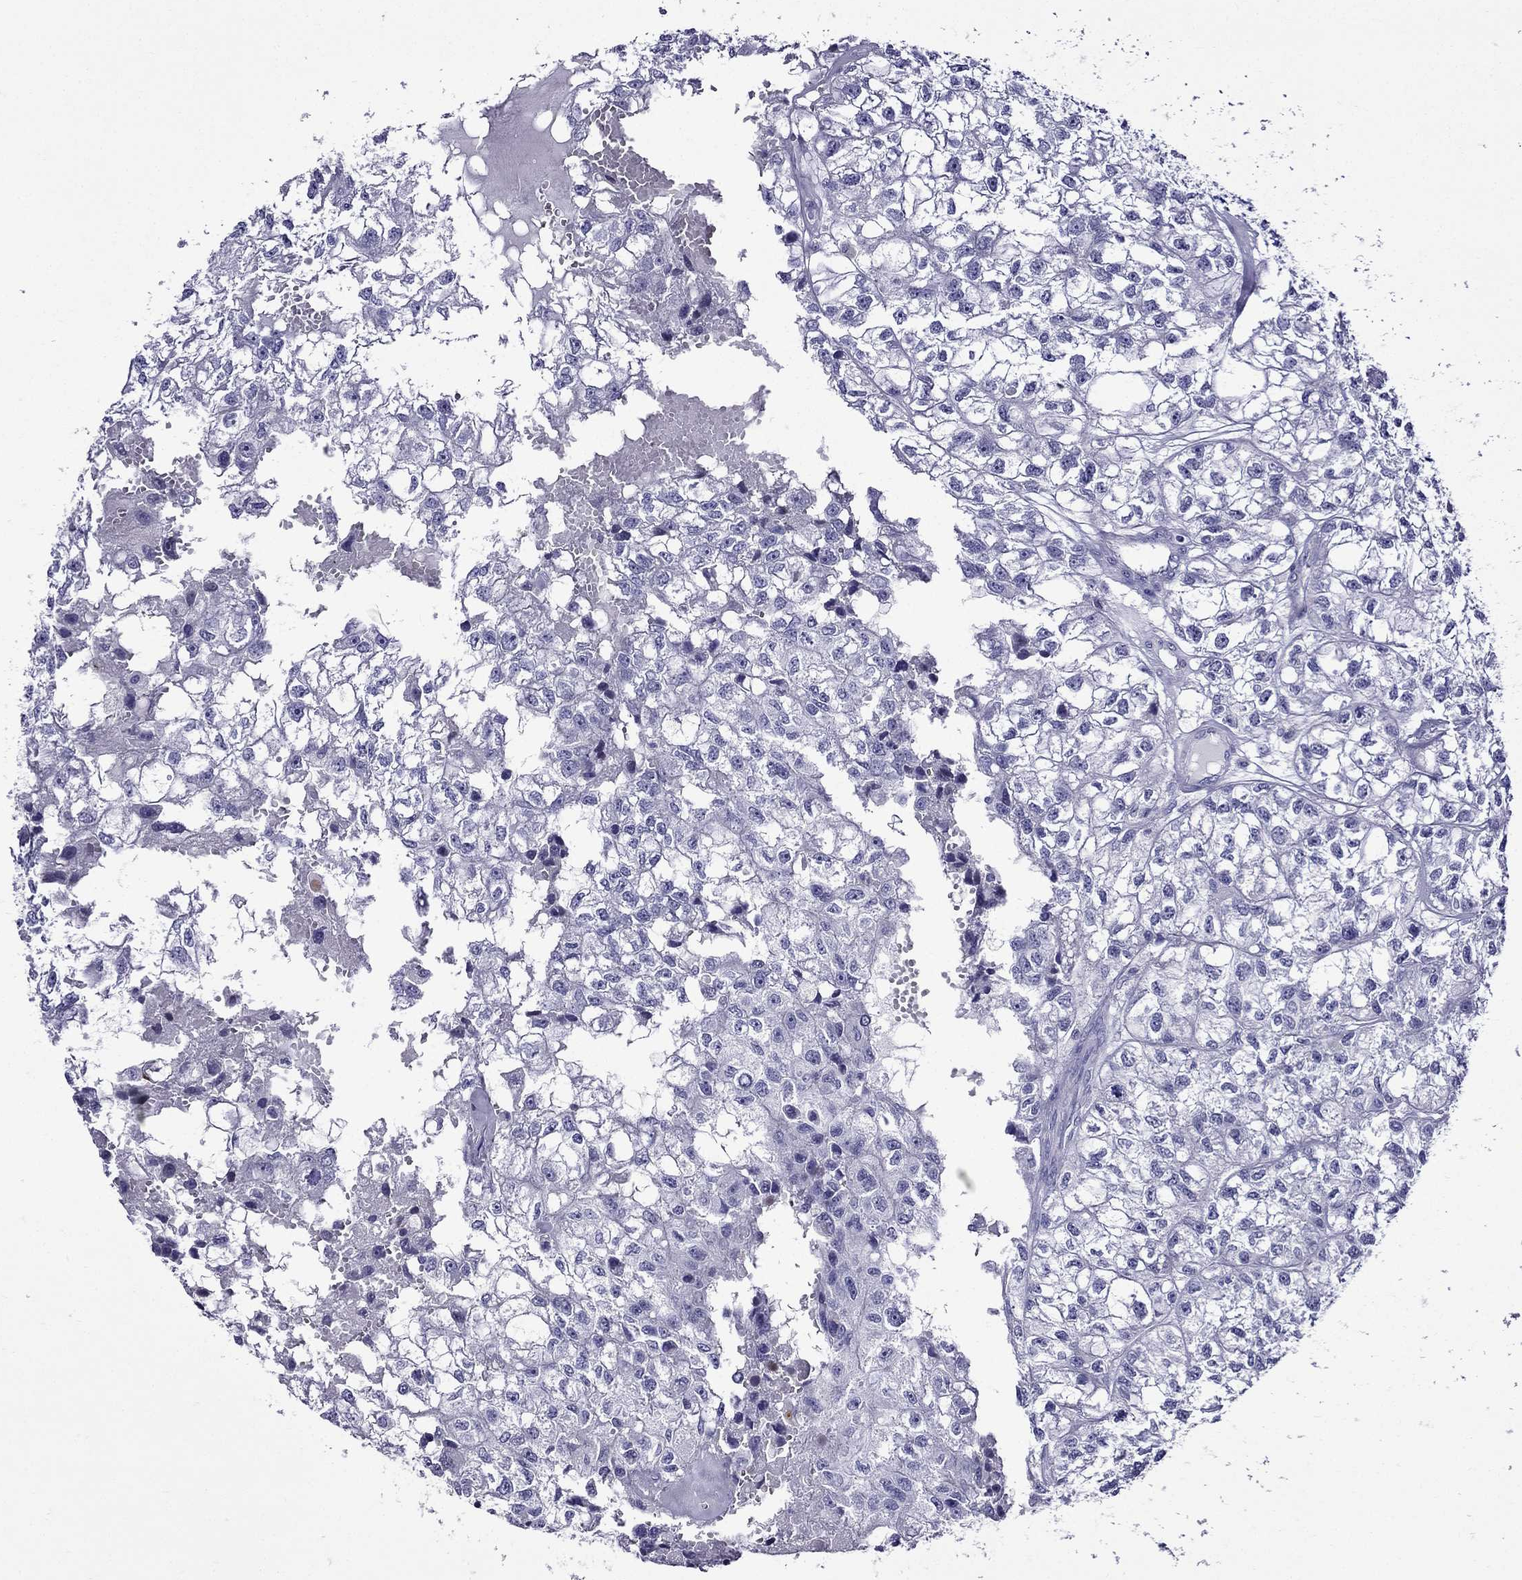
{"staining": {"intensity": "negative", "quantity": "none", "location": "none"}, "tissue": "renal cancer", "cell_type": "Tumor cells", "image_type": "cancer", "snomed": [{"axis": "morphology", "description": "Adenocarcinoma, NOS"}, {"axis": "topography", "description": "Kidney"}], "caption": "Protein analysis of renal cancer (adenocarcinoma) displays no significant staining in tumor cells.", "gene": "ERC2", "patient": {"sex": "male", "age": 56}}